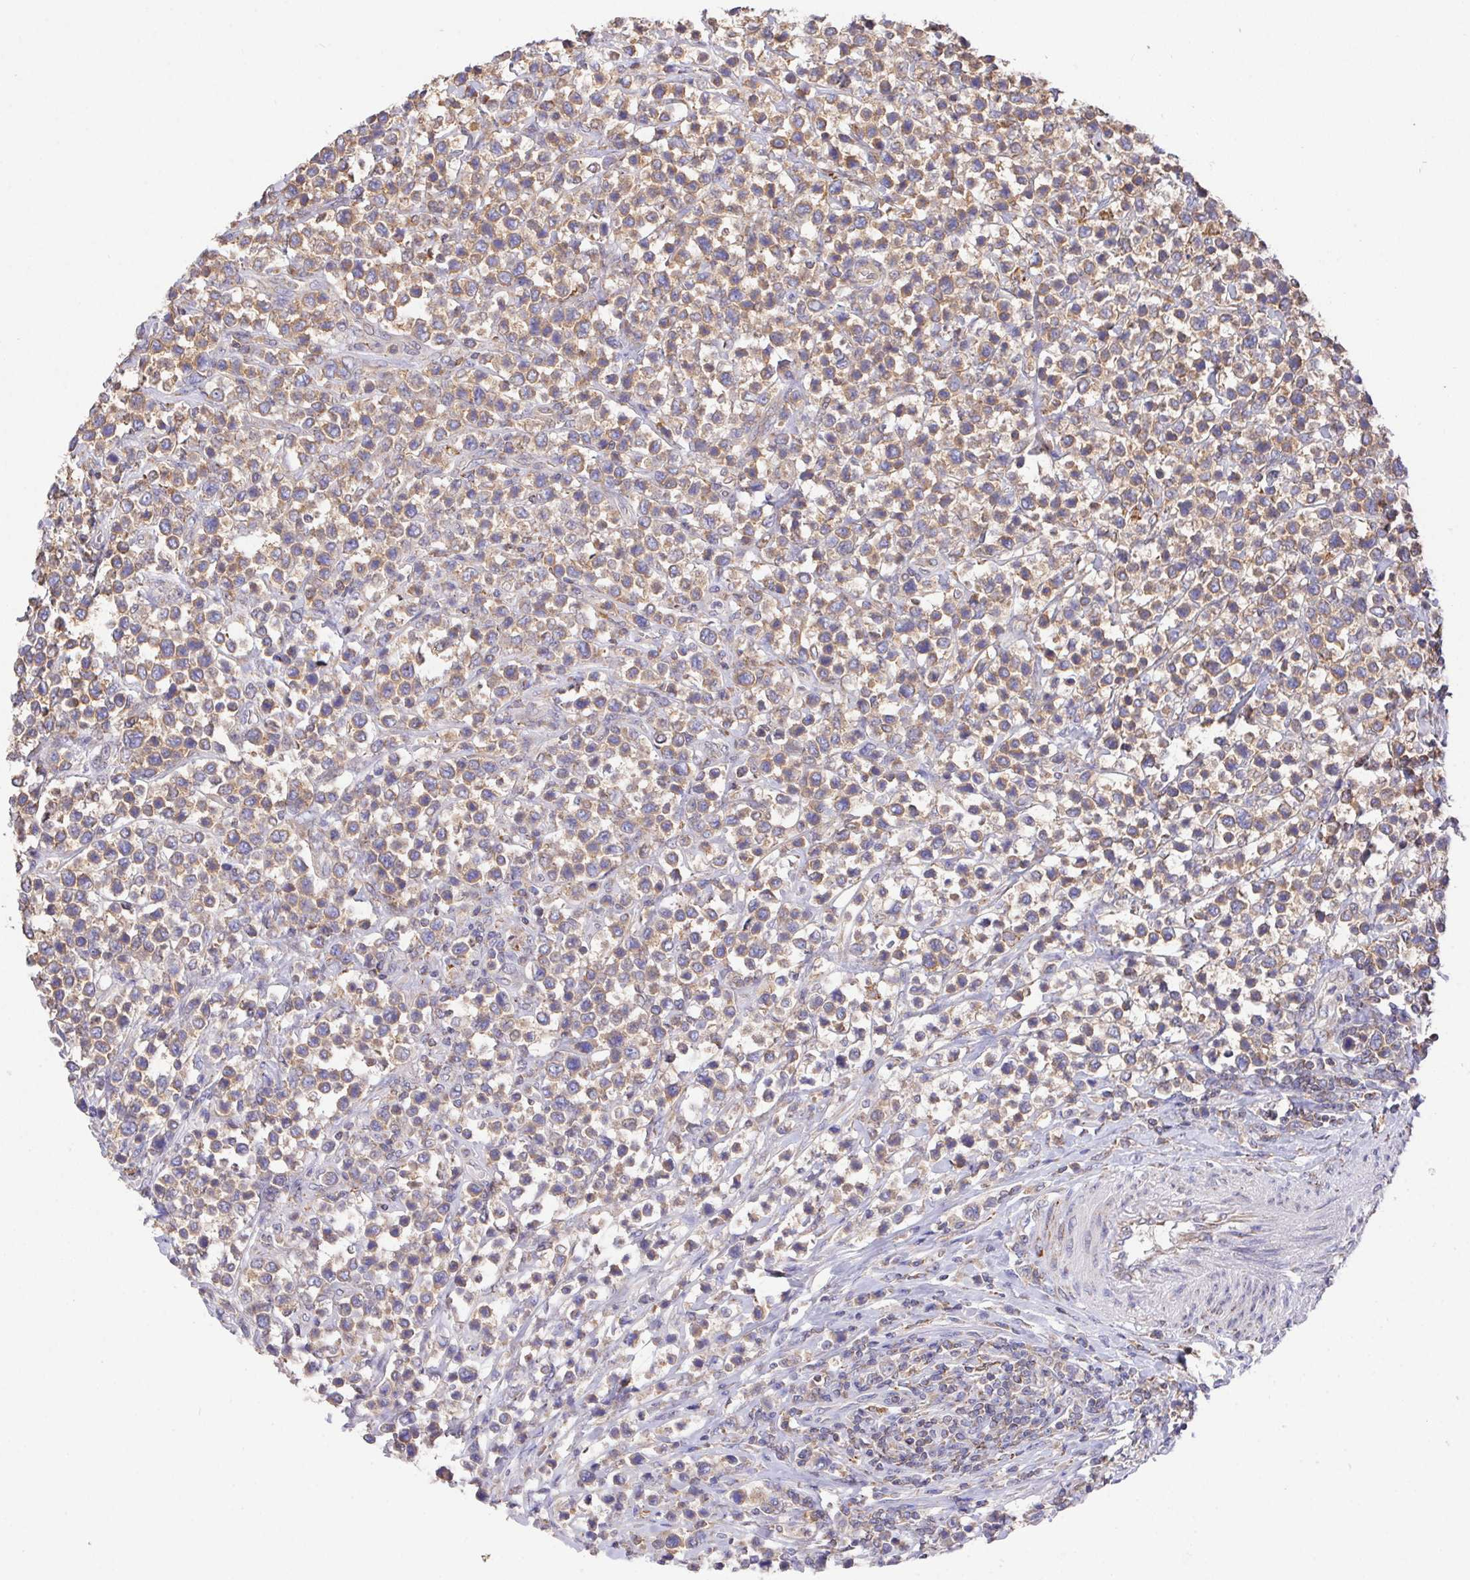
{"staining": {"intensity": "moderate", "quantity": ">75%", "location": "cytoplasmic/membranous"}, "tissue": "lymphoma", "cell_type": "Tumor cells", "image_type": "cancer", "snomed": [{"axis": "morphology", "description": "Malignant lymphoma, non-Hodgkin's type, High grade"}, {"axis": "topography", "description": "Soft tissue"}], "caption": "A brown stain highlights moderate cytoplasmic/membranous staining of a protein in lymphoma tumor cells. (Stains: DAB in brown, nuclei in blue, Microscopy: brightfield microscopy at high magnification).", "gene": "FAM241A", "patient": {"sex": "female", "age": 56}}